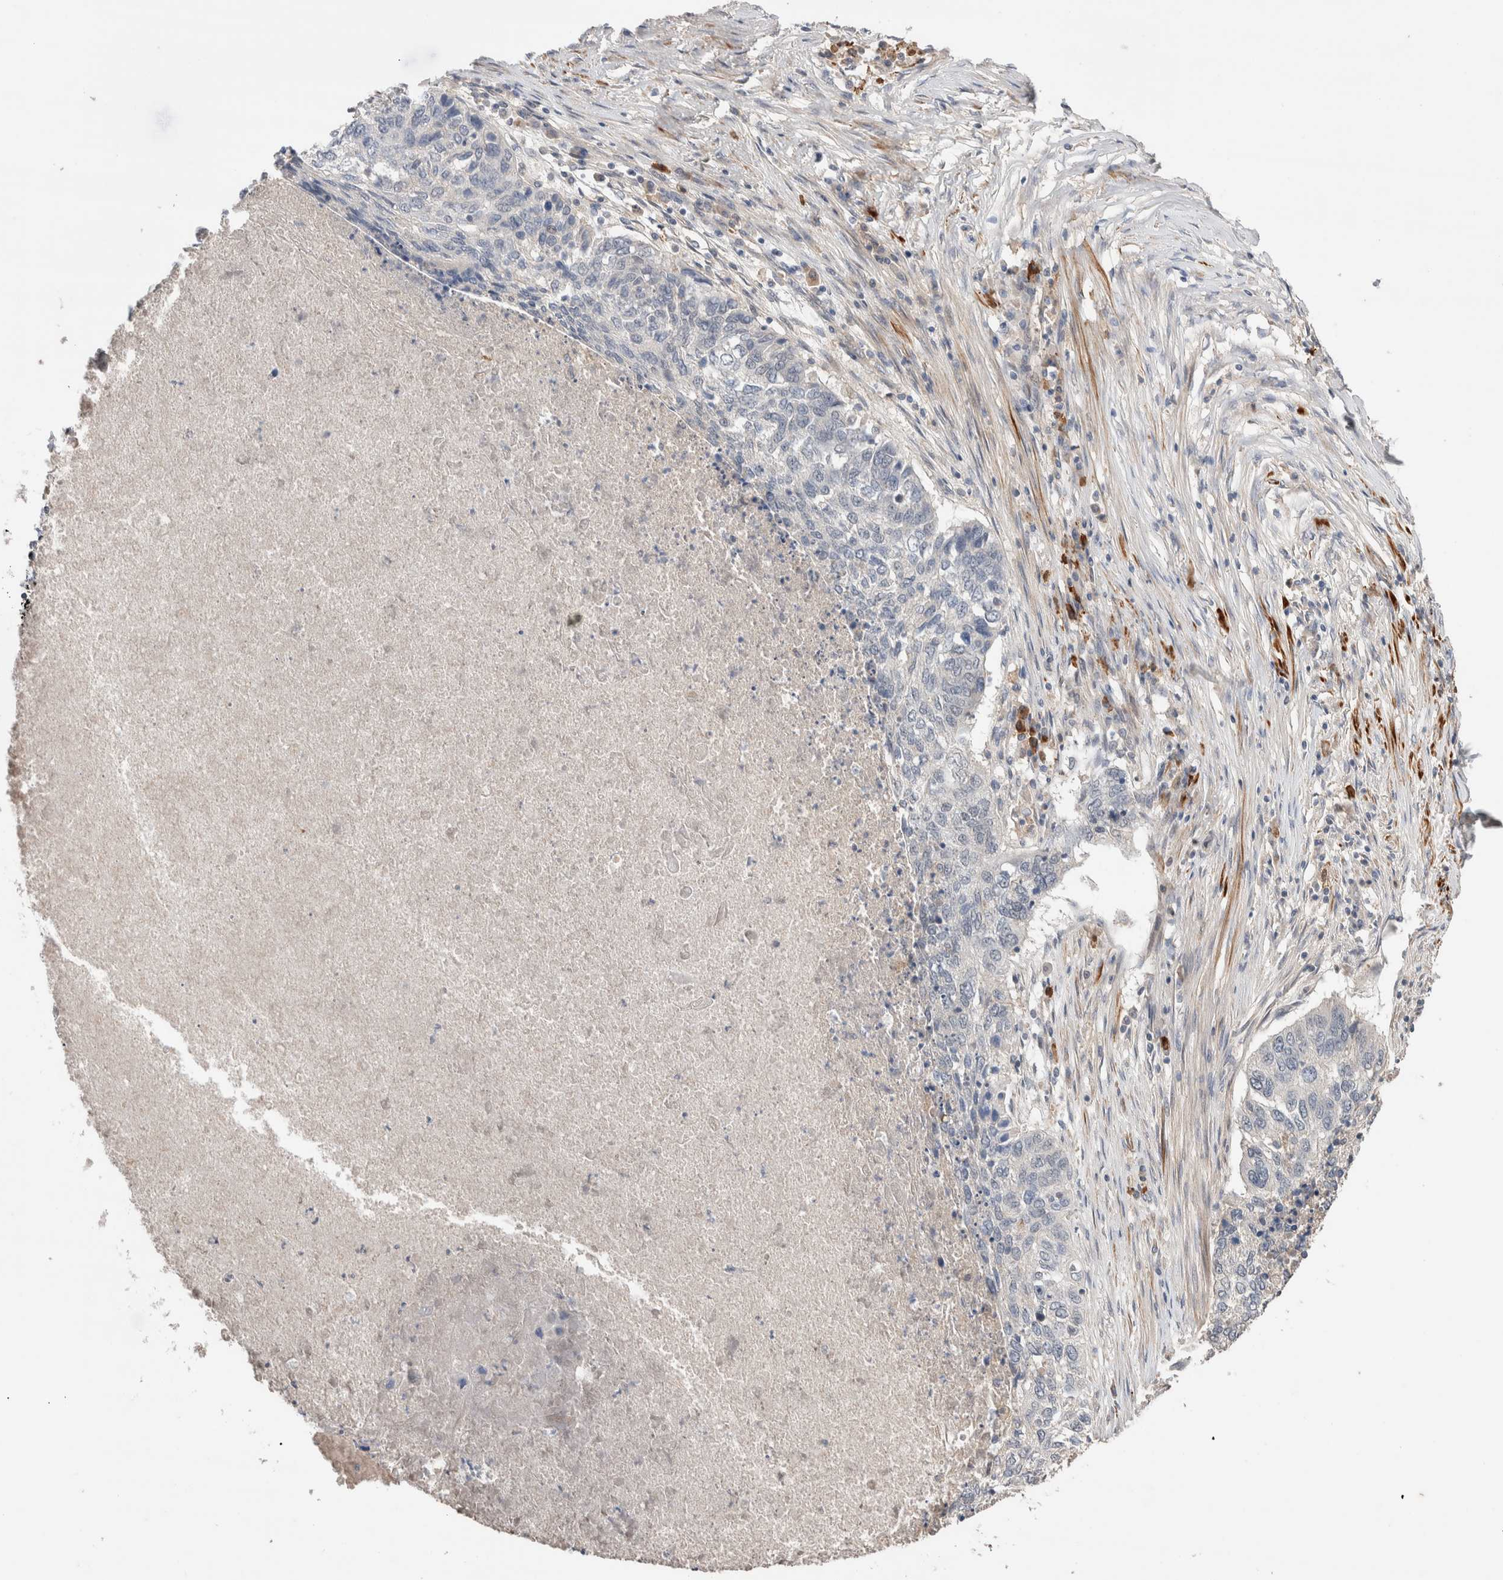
{"staining": {"intensity": "negative", "quantity": "none", "location": "none"}, "tissue": "lung cancer", "cell_type": "Tumor cells", "image_type": "cancer", "snomed": [{"axis": "morphology", "description": "Squamous cell carcinoma, NOS"}, {"axis": "topography", "description": "Lung"}], "caption": "IHC of human lung squamous cell carcinoma exhibits no expression in tumor cells.", "gene": "WDR91", "patient": {"sex": "female", "age": 63}}